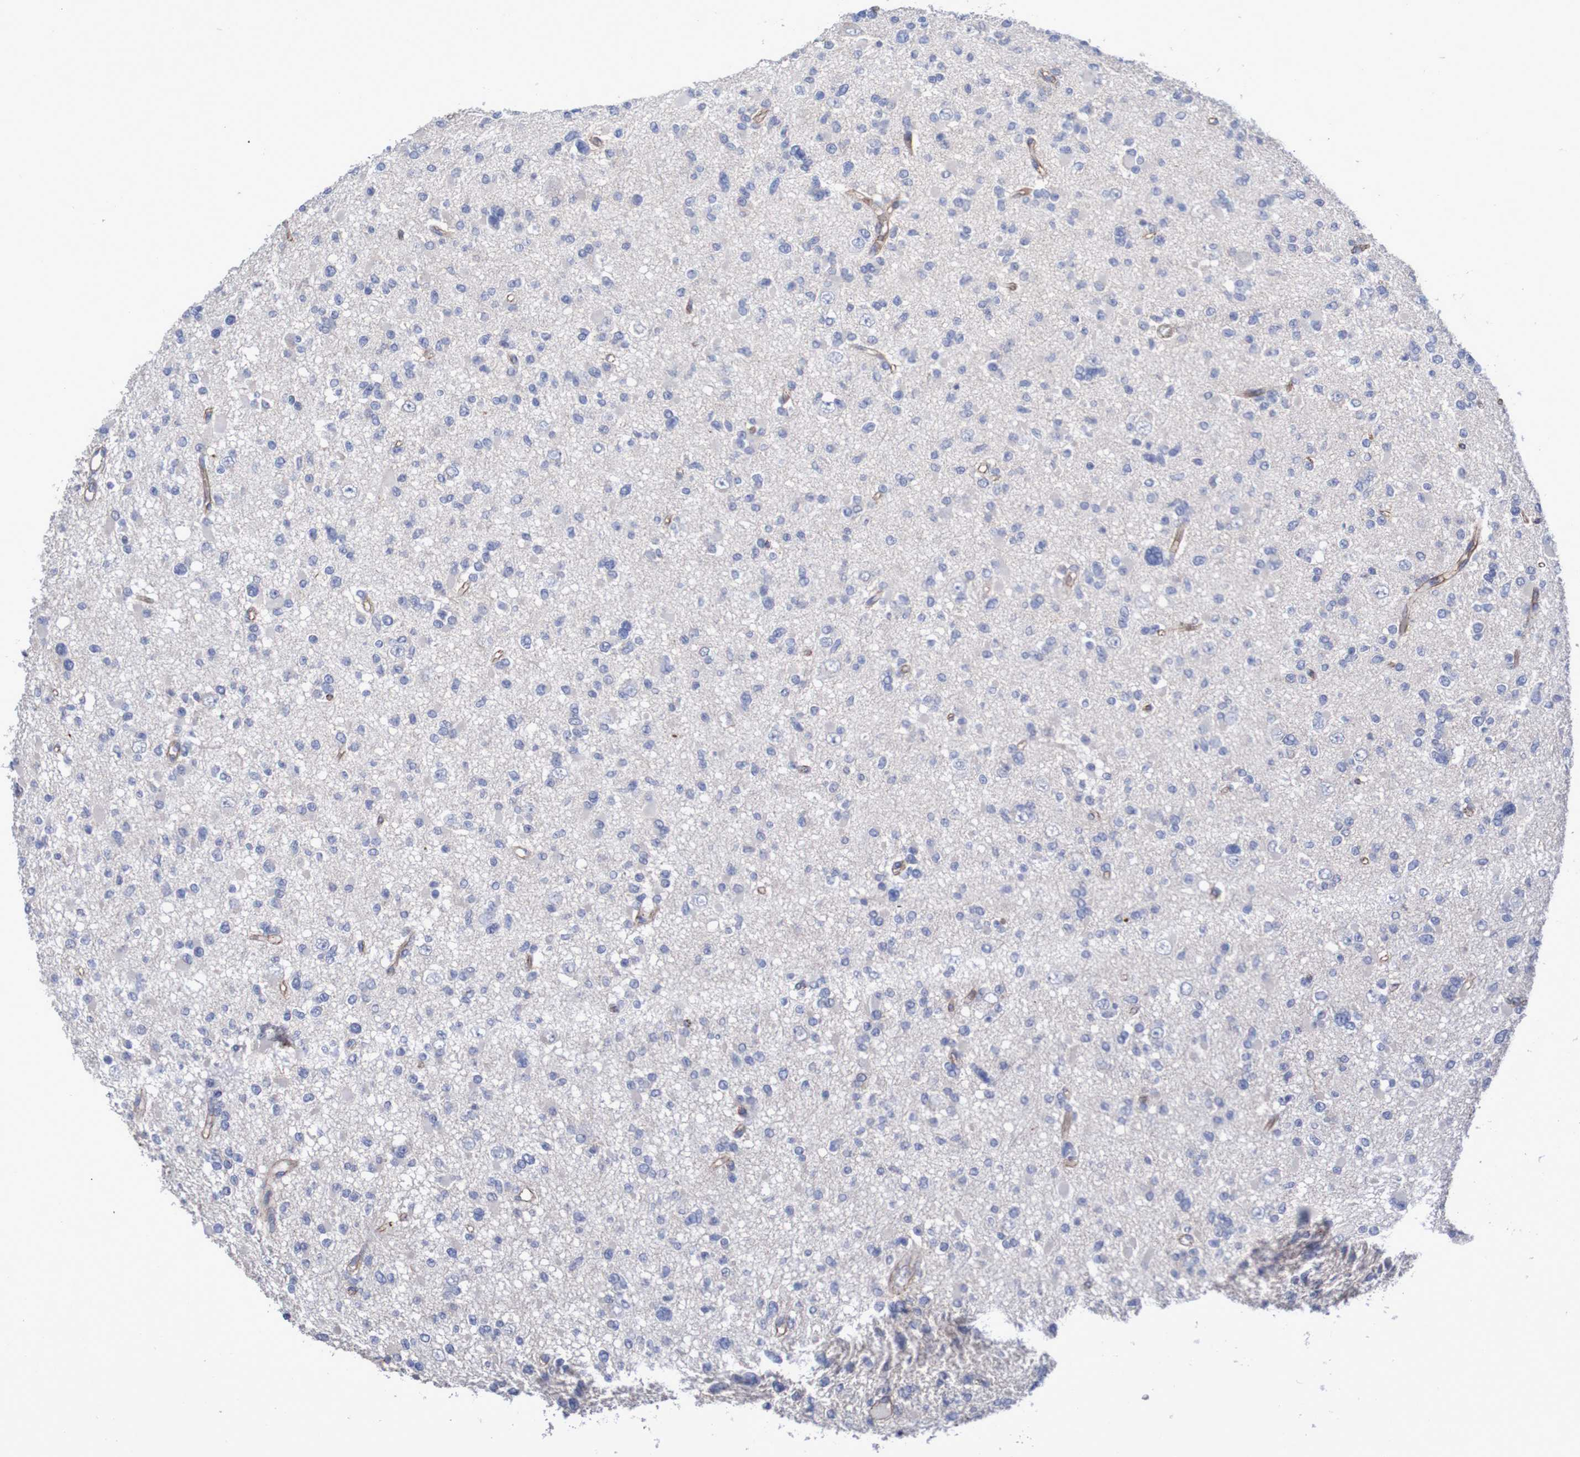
{"staining": {"intensity": "negative", "quantity": "none", "location": "none"}, "tissue": "glioma", "cell_type": "Tumor cells", "image_type": "cancer", "snomed": [{"axis": "morphology", "description": "Glioma, malignant, Low grade"}, {"axis": "topography", "description": "Brain"}], "caption": "DAB immunohistochemical staining of human glioma exhibits no significant positivity in tumor cells.", "gene": "NECTIN2", "patient": {"sex": "female", "age": 22}}